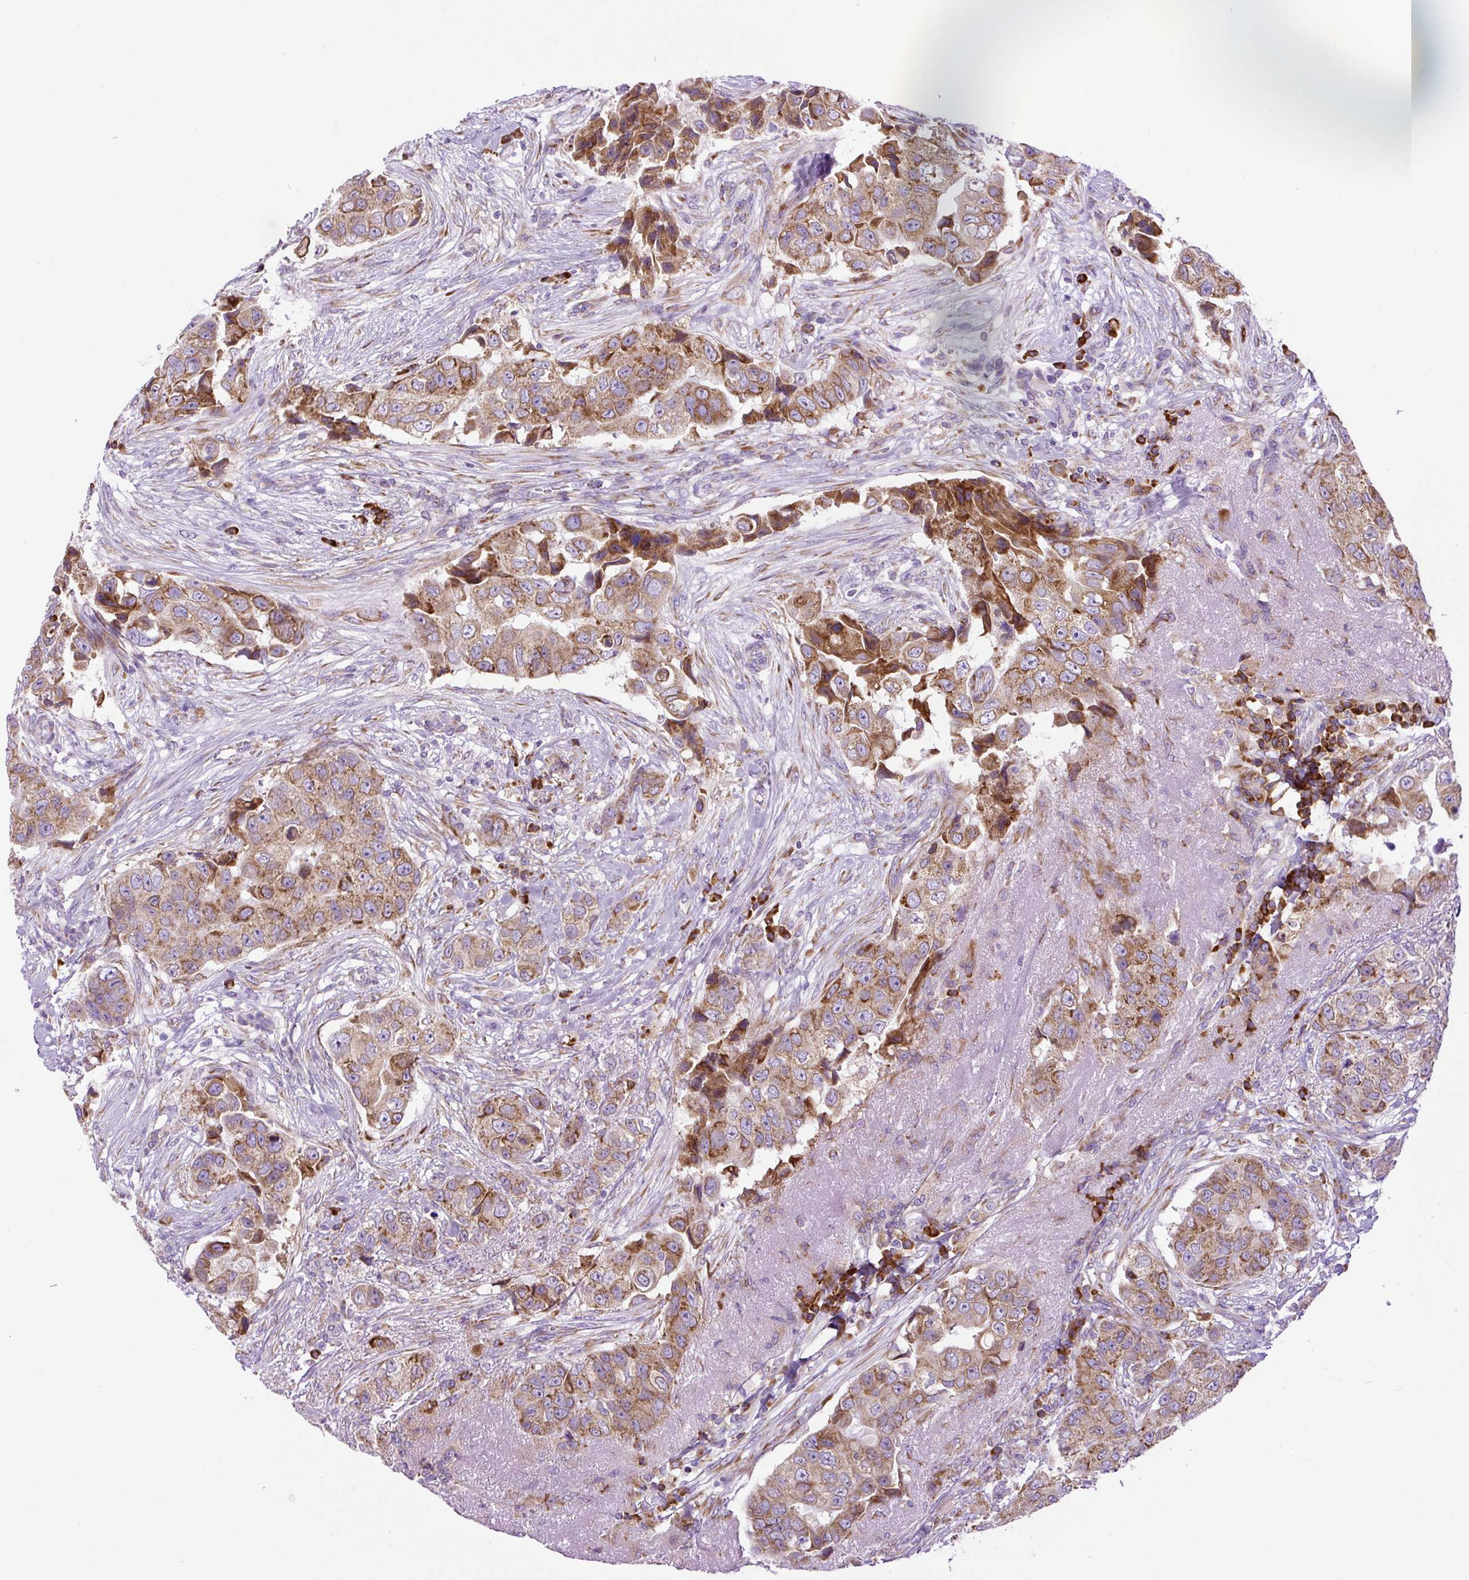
{"staining": {"intensity": "moderate", "quantity": ">75%", "location": "cytoplasmic/membranous"}, "tissue": "breast cancer", "cell_type": "Tumor cells", "image_type": "cancer", "snomed": [{"axis": "morphology", "description": "Normal tissue, NOS"}, {"axis": "morphology", "description": "Duct carcinoma"}, {"axis": "topography", "description": "Breast"}], "caption": "DAB (3,3'-diaminobenzidine) immunohistochemical staining of human breast infiltrating ductal carcinoma demonstrates moderate cytoplasmic/membranous protein positivity in about >75% of tumor cells.", "gene": "DDOST", "patient": {"sex": "female", "age": 62}}